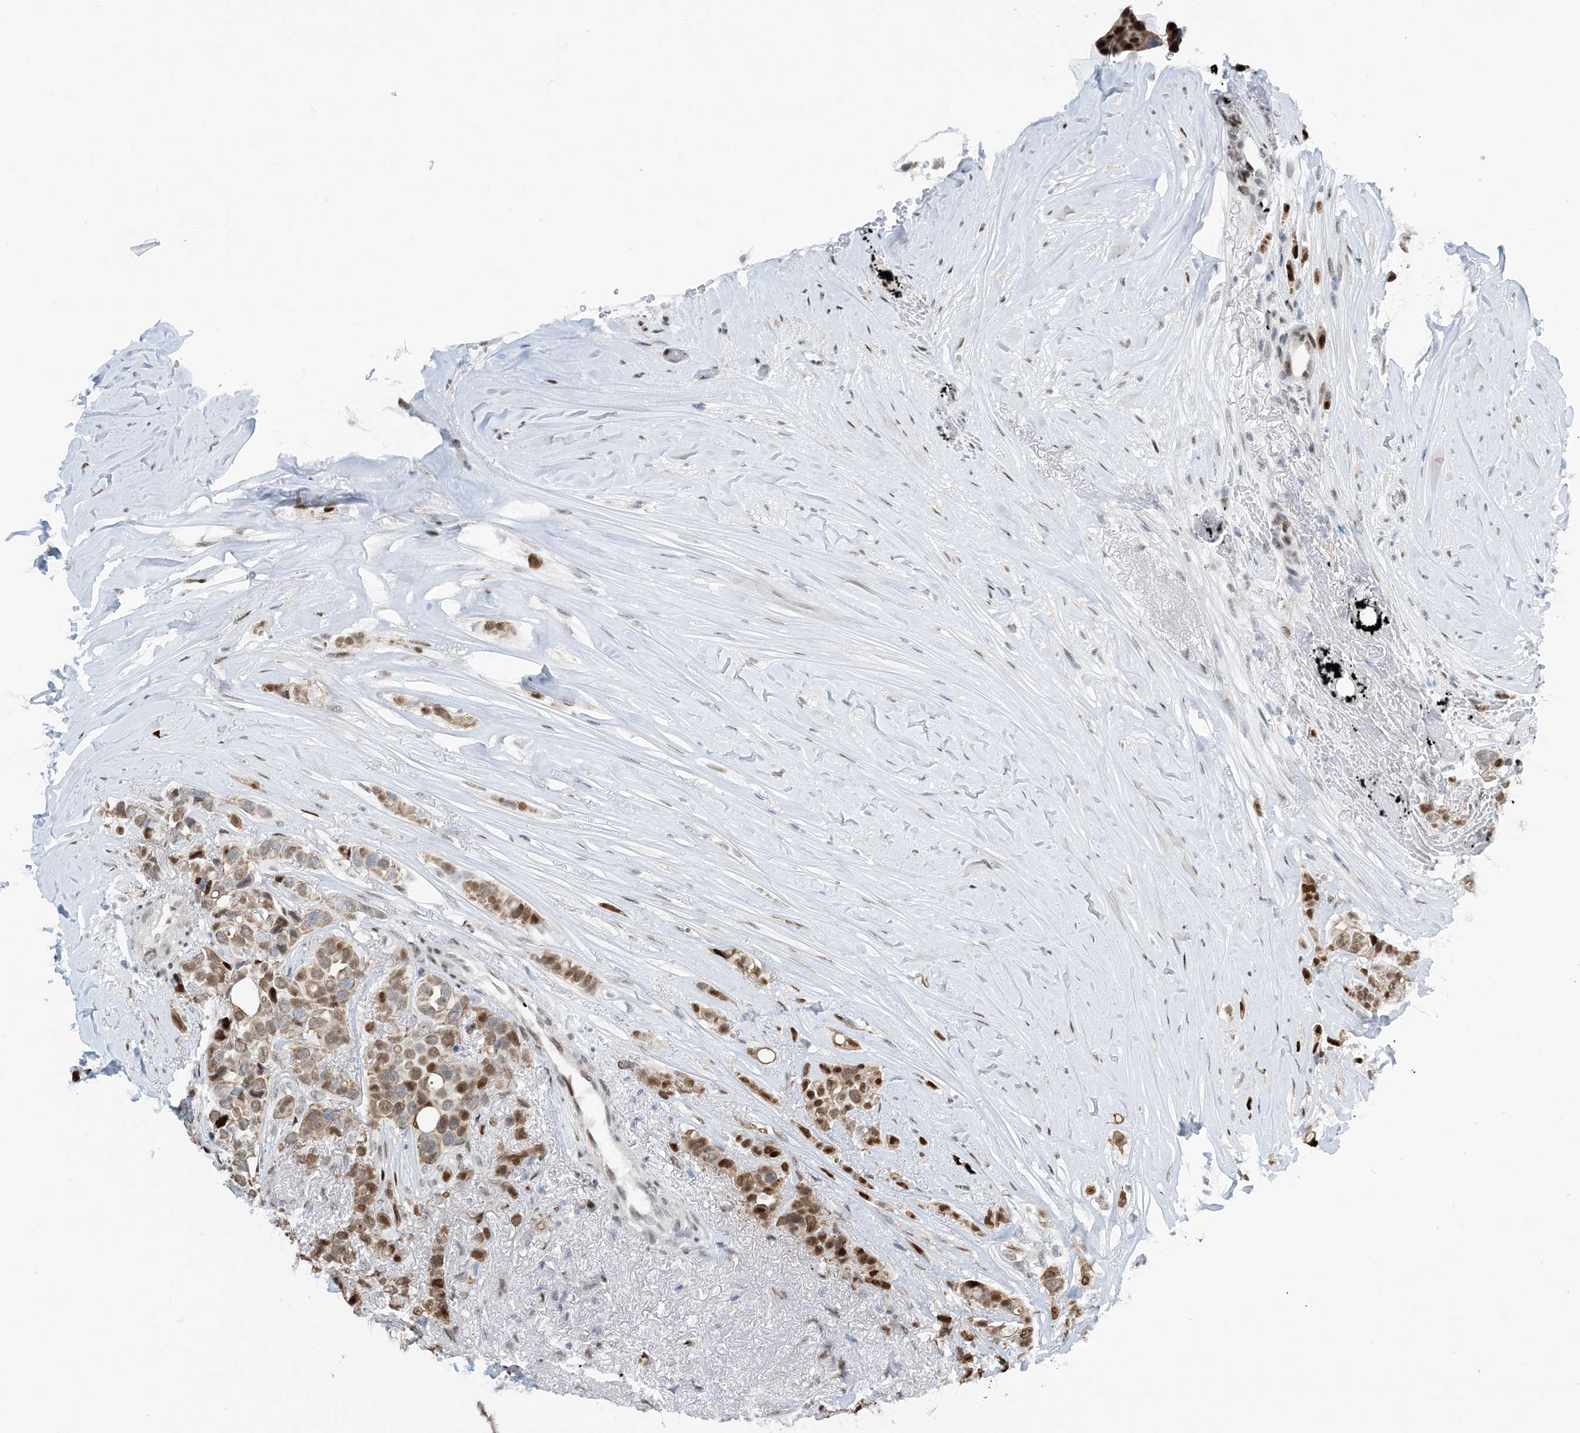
{"staining": {"intensity": "moderate", "quantity": ">75%", "location": "nuclear"}, "tissue": "breast cancer", "cell_type": "Tumor cells", "image_type": "cancer", "snomed": [{"axis": "morphology", "description": "Lobular carcinoma"}, {"axis": "topography", "description": "Breast"}], "caption": "There is medium levels of moderate nuclear positivity in tumor cells of breast cancer (lobular carcinoma), as demonstrated by immunohistochemical staining (brown color).", "gene": "HEMK1", "patient": {"sex": "female", "age": 51}}